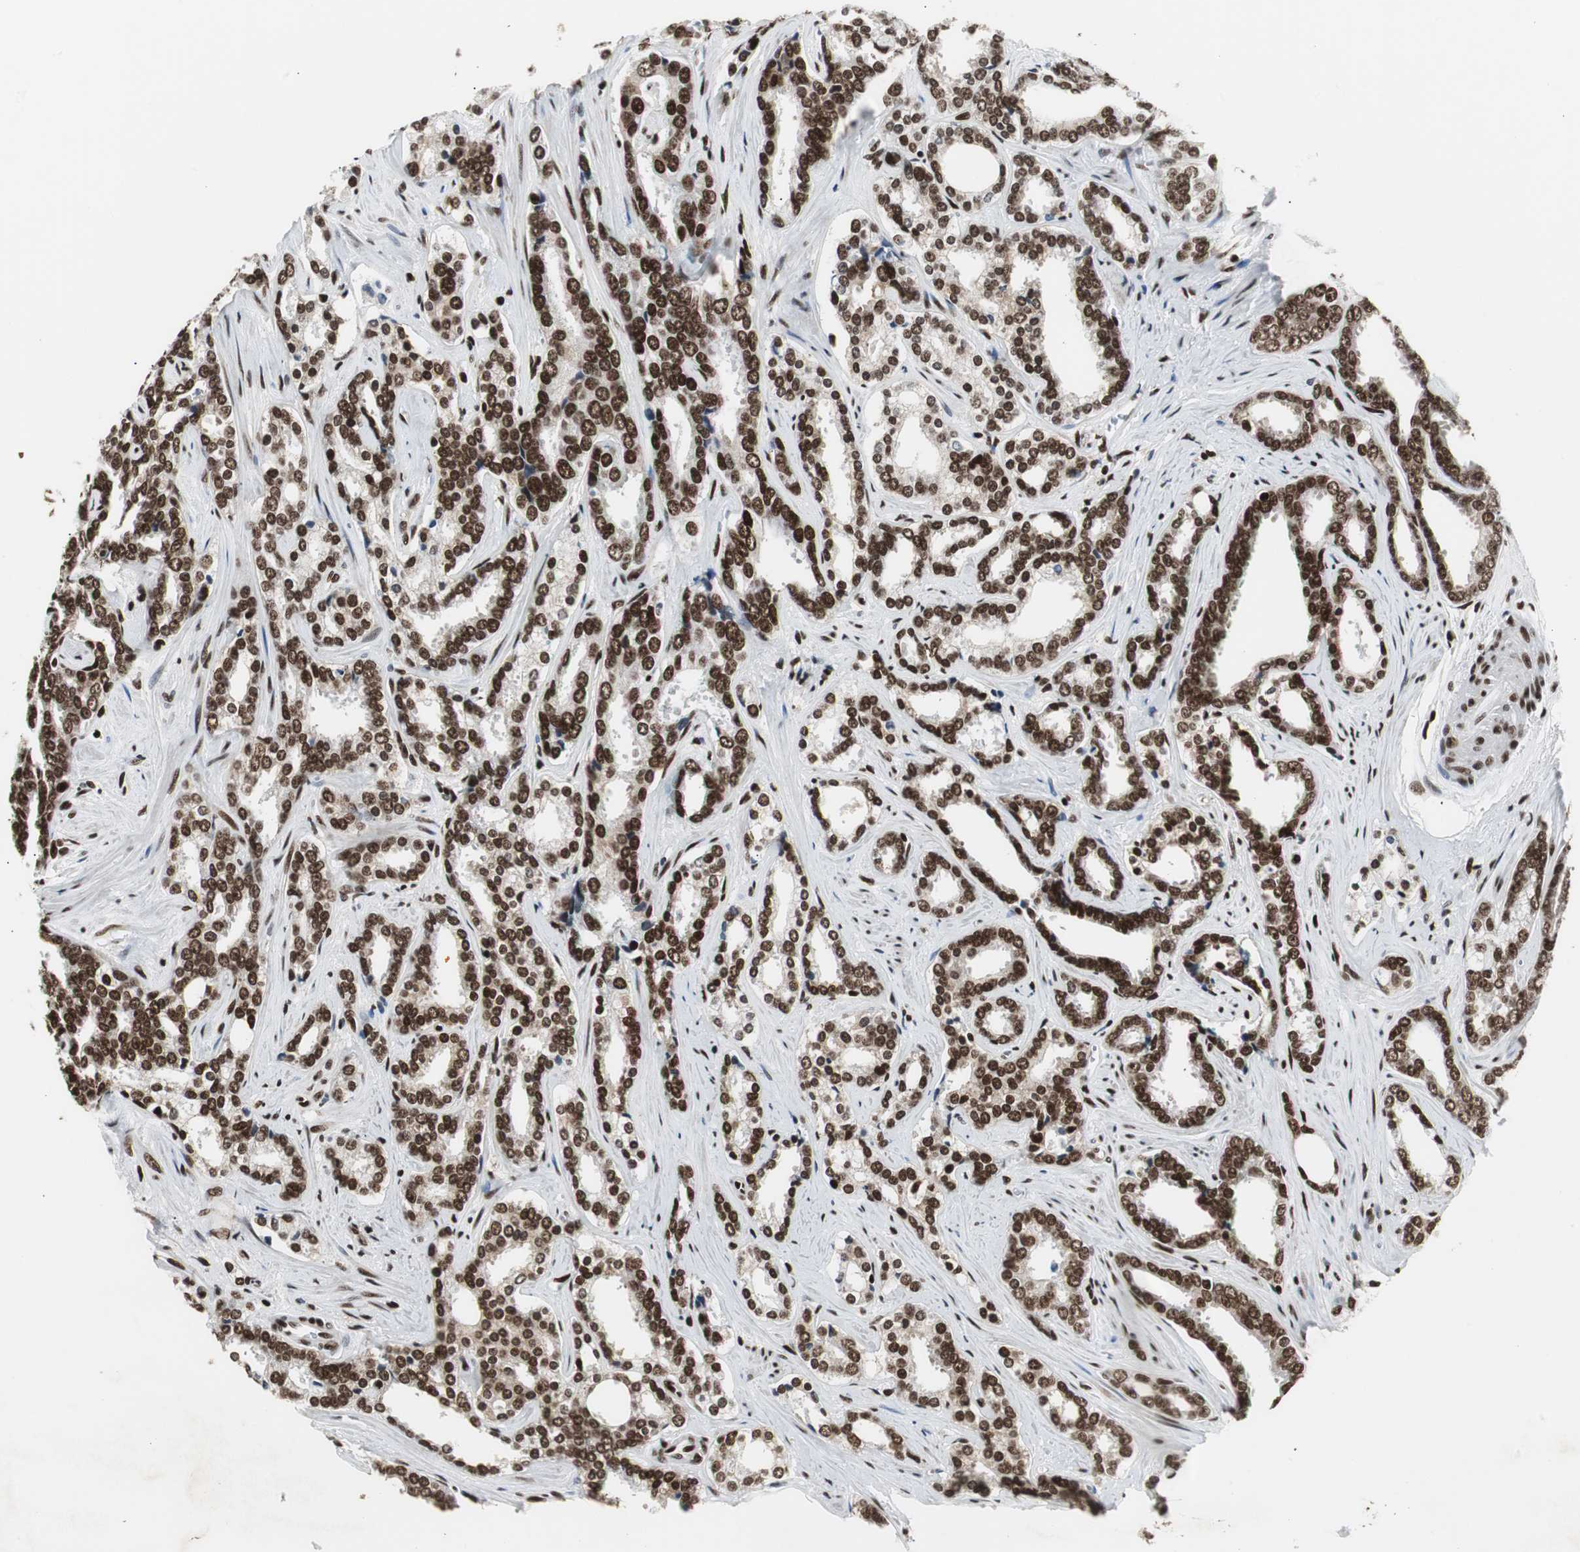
{"staining": {"intensity": "strong", "quantity": ">75%", "location": "cytoplasmic/membranous,nuclear"}, "tissue": "prostate cancer", "cell_type": "Tumor cells", "image_type": "cancer", "snomed": [{"axis": "morphology", "description": "Adenocarcinoma, High grade"}, {"axis": "topography", "description": "Prostate"}], "caption": "An image of human prostate adenocarcinoma (high-grade) stained for a protein displays strong cytoplasmic/membranous and nuclear brown staining in tumor cells.", "gene": "MTA2", "patient": {"sex": "male", "age": 67}}